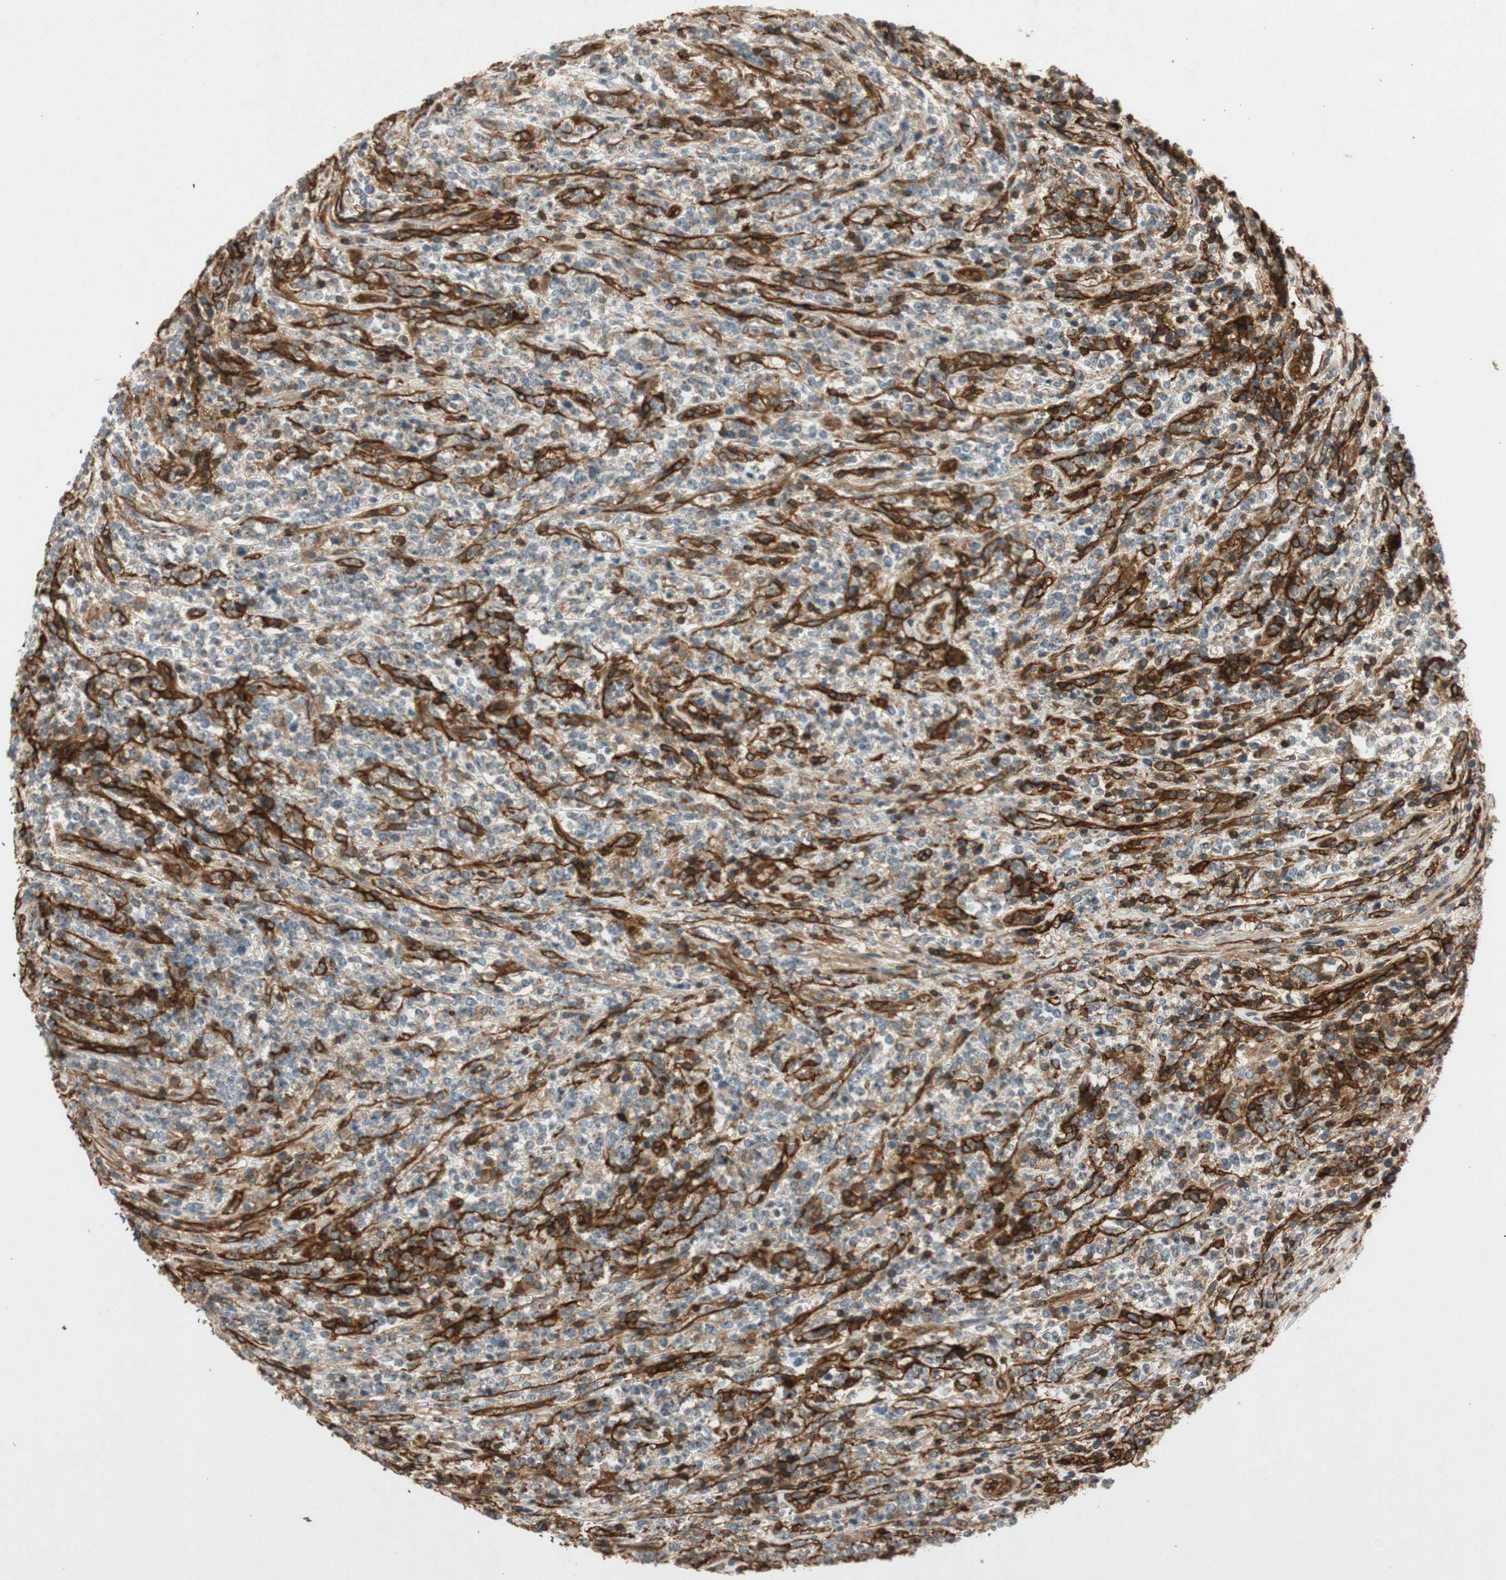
{"staining": {"intensity": "weak", "quantity": ">75%", "location": "cytoplasmic/membranous"}, "tissue": "lymphoma", "cell_type": "Tumor cells", "image_type": "cancer", "snomed": [{"axis": "morphology", "description": "Malignant lymphoma, non-Hodgkin's type, High grade"}, {"axis": "topography", "description": "Soft tissue"}], "caption": "Tumor cells exhibit low levels of weak cytoplasmic/membranous staining in approximately >75% of cells in human high-grade malignant lymphoma, non-Hodgkin's type. Immunohistochemistry (ihc) stains the protein of interest in brown and the nuclei are stained blue.", "gene": "BTN3A3", "patient": {"sex": "male", "age": 18}}